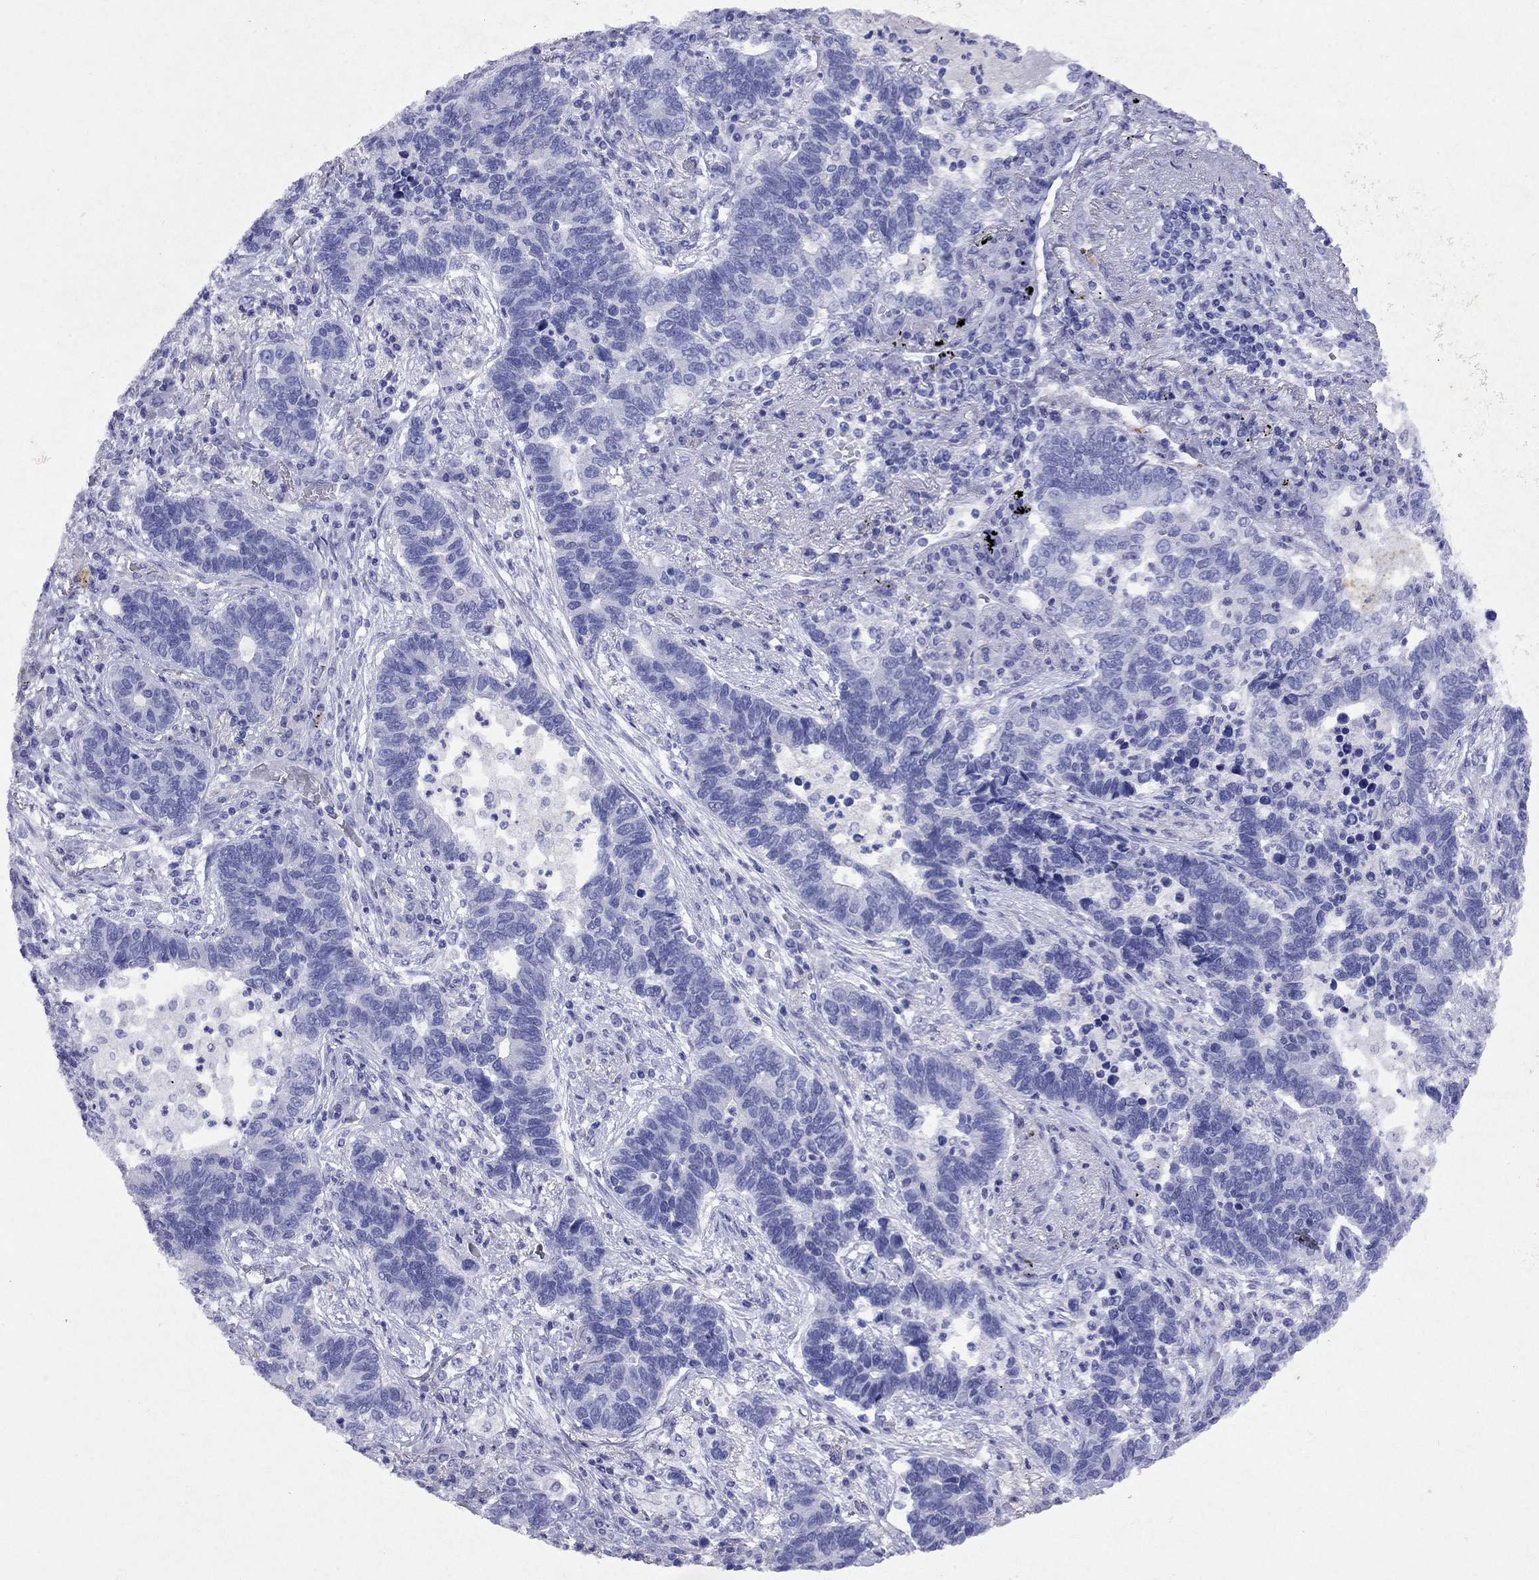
{"staining": {"intensity": "negative", "quantity": "none", "location": "none"}, "tissue": "lung cancer", "cell_type": "Tumor cells", "image_type": "cancer", "snomed": [{"axis": "morphology", "description": "Adenocarcinoma, NOS"}, {"axis": "topography", "description": "Lung"}], "caption": "Immunohistochemistry (IHC) micrograph of human lung cancer (adenocarcinoma) stained for a protein (brown), which reveals no staining in tumor cells.", "gene": "ARMC12", "patient": {"sex": "female", "age": 57}}